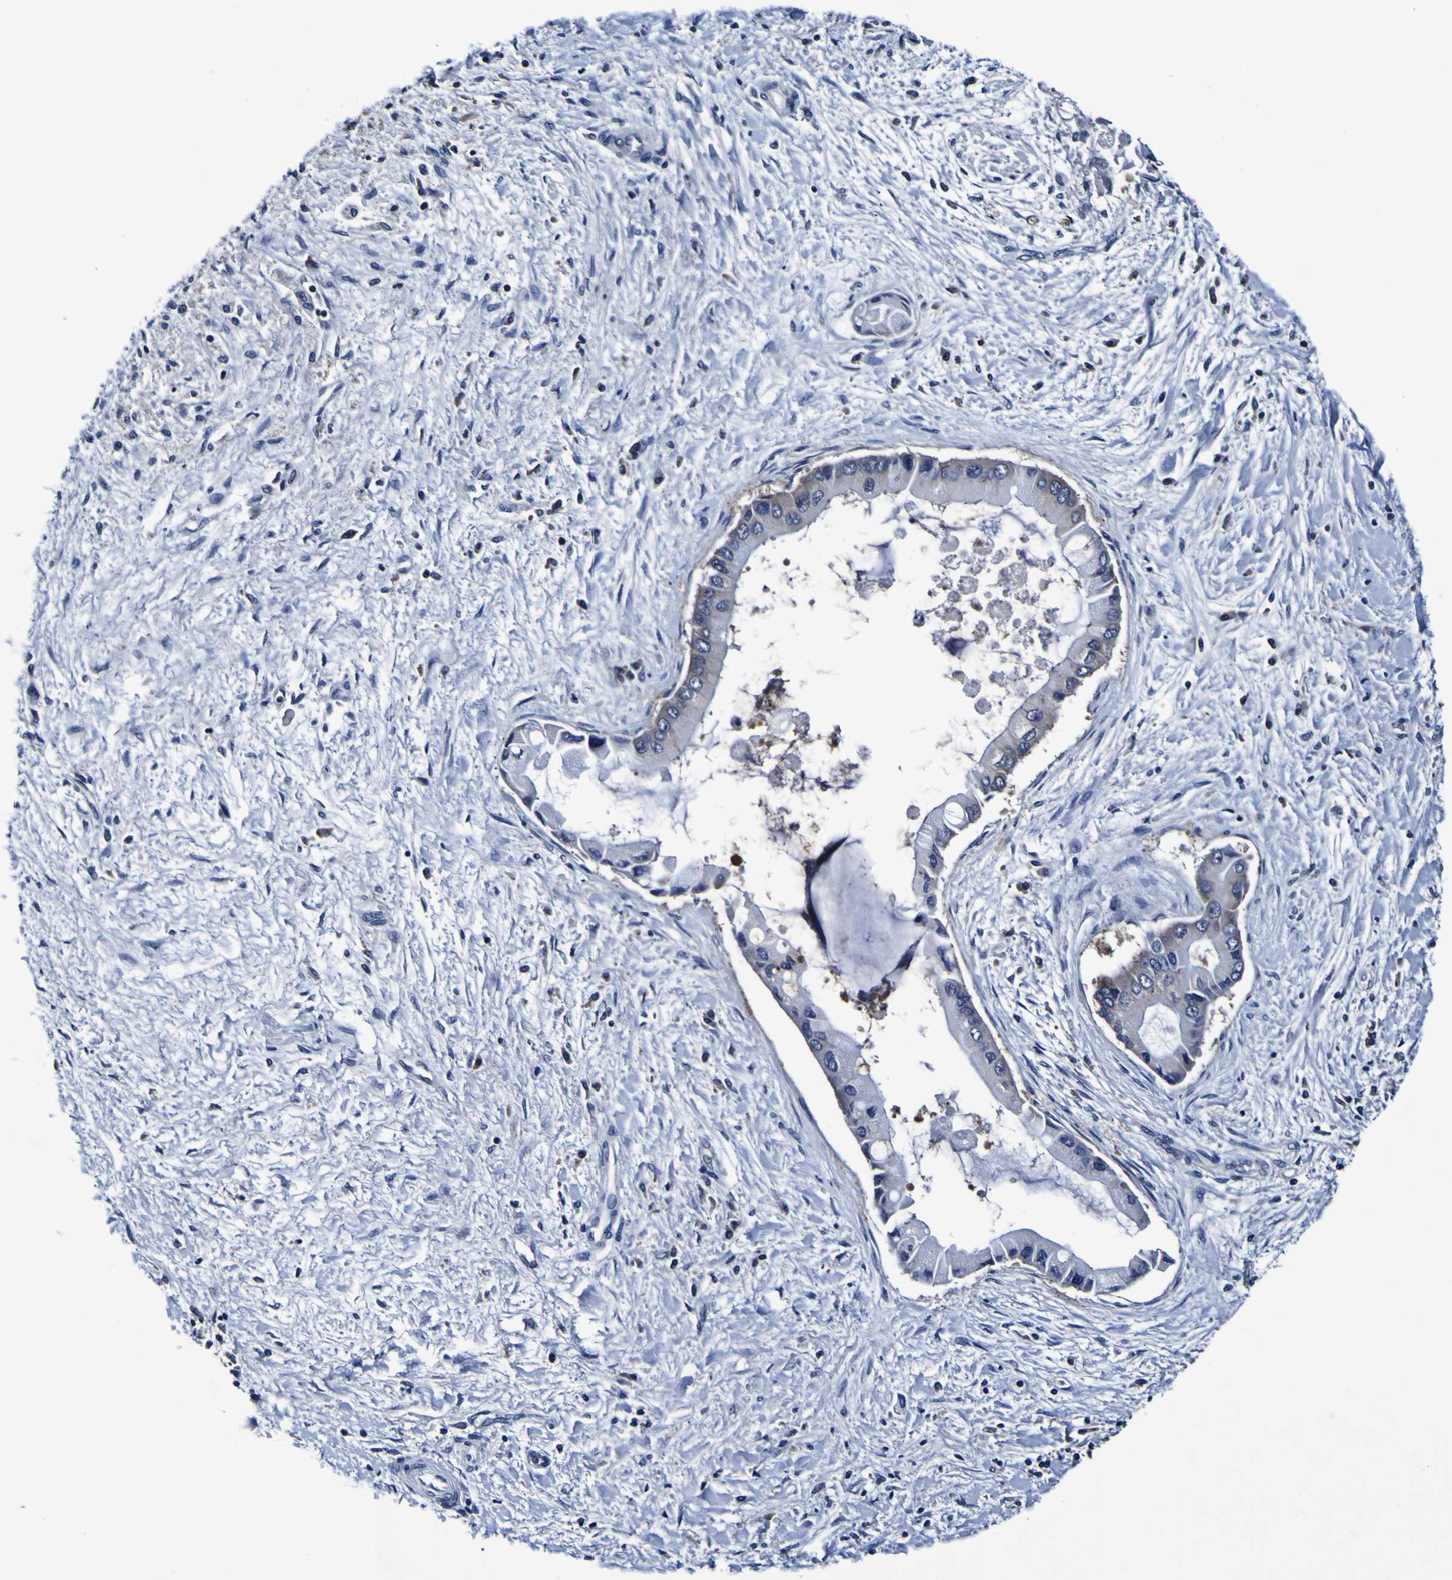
{"staining": {"intensity": "negative", "quantity": "none", "location": "none"}, "tissue": "liver cancer", "cell_type": "Tumor cells", "image_type": "cancer", "snomed": [{"axis": "morphology", "description": "Cholangiocarcinoma"}, {"axis": "topography", "description": "Liver"}], "caption": "Tumor cells show no significant staining in liver cancer (cholangiocarcinoma).", "gene": "SORCS1", "patient": {"sex": "male", "age": 50}}